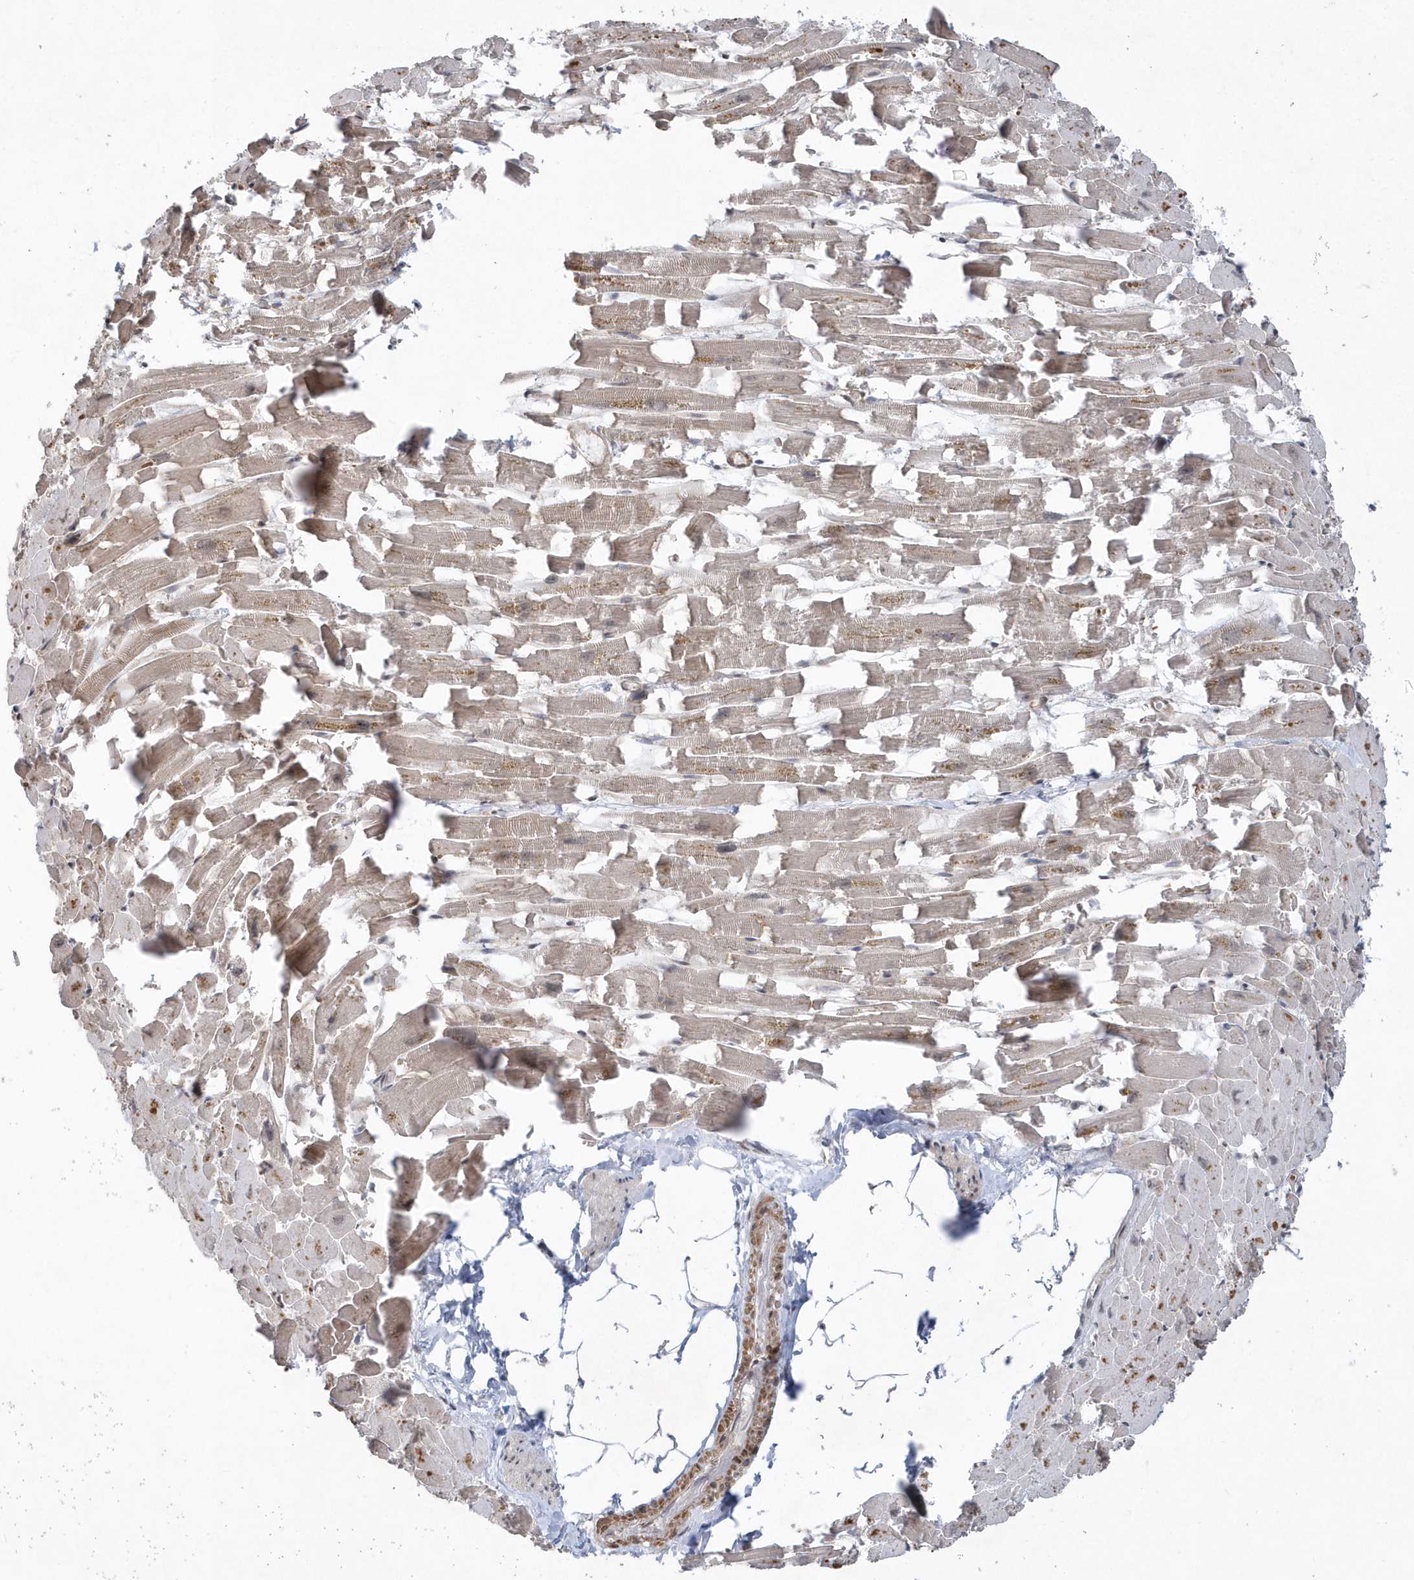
{"staining": {"intensity": "weak", "quantity": "25%-75%", "location": "cytoplasmic/membranous,nuclear"}, "tissue": "heart muscle", "cell_type": "Cardiomyocytes", "image_type": "normal", "snomed": [{"axis": "morphology", "description": "Normal tissue, NOS"}, {"axis": "topography", "description": "Heart"}], "caption": "Immunohistochemistry (DAB (3,3'-diaminobenzidine)) staining of benign heart muscle displays weak cytoplasmic/membranous,nuclear protein expression in approximately 25%-75% of cardiomyocytes. The staining was performed using DAB (3,3'-diaminobenzidine) to visualize the protein expression in brown, while the nuclei were stained in blue with hematoxylin (Magnification: 20x).", "gene": "MXI1", "patient": {"sex": "female", "age": 64}}